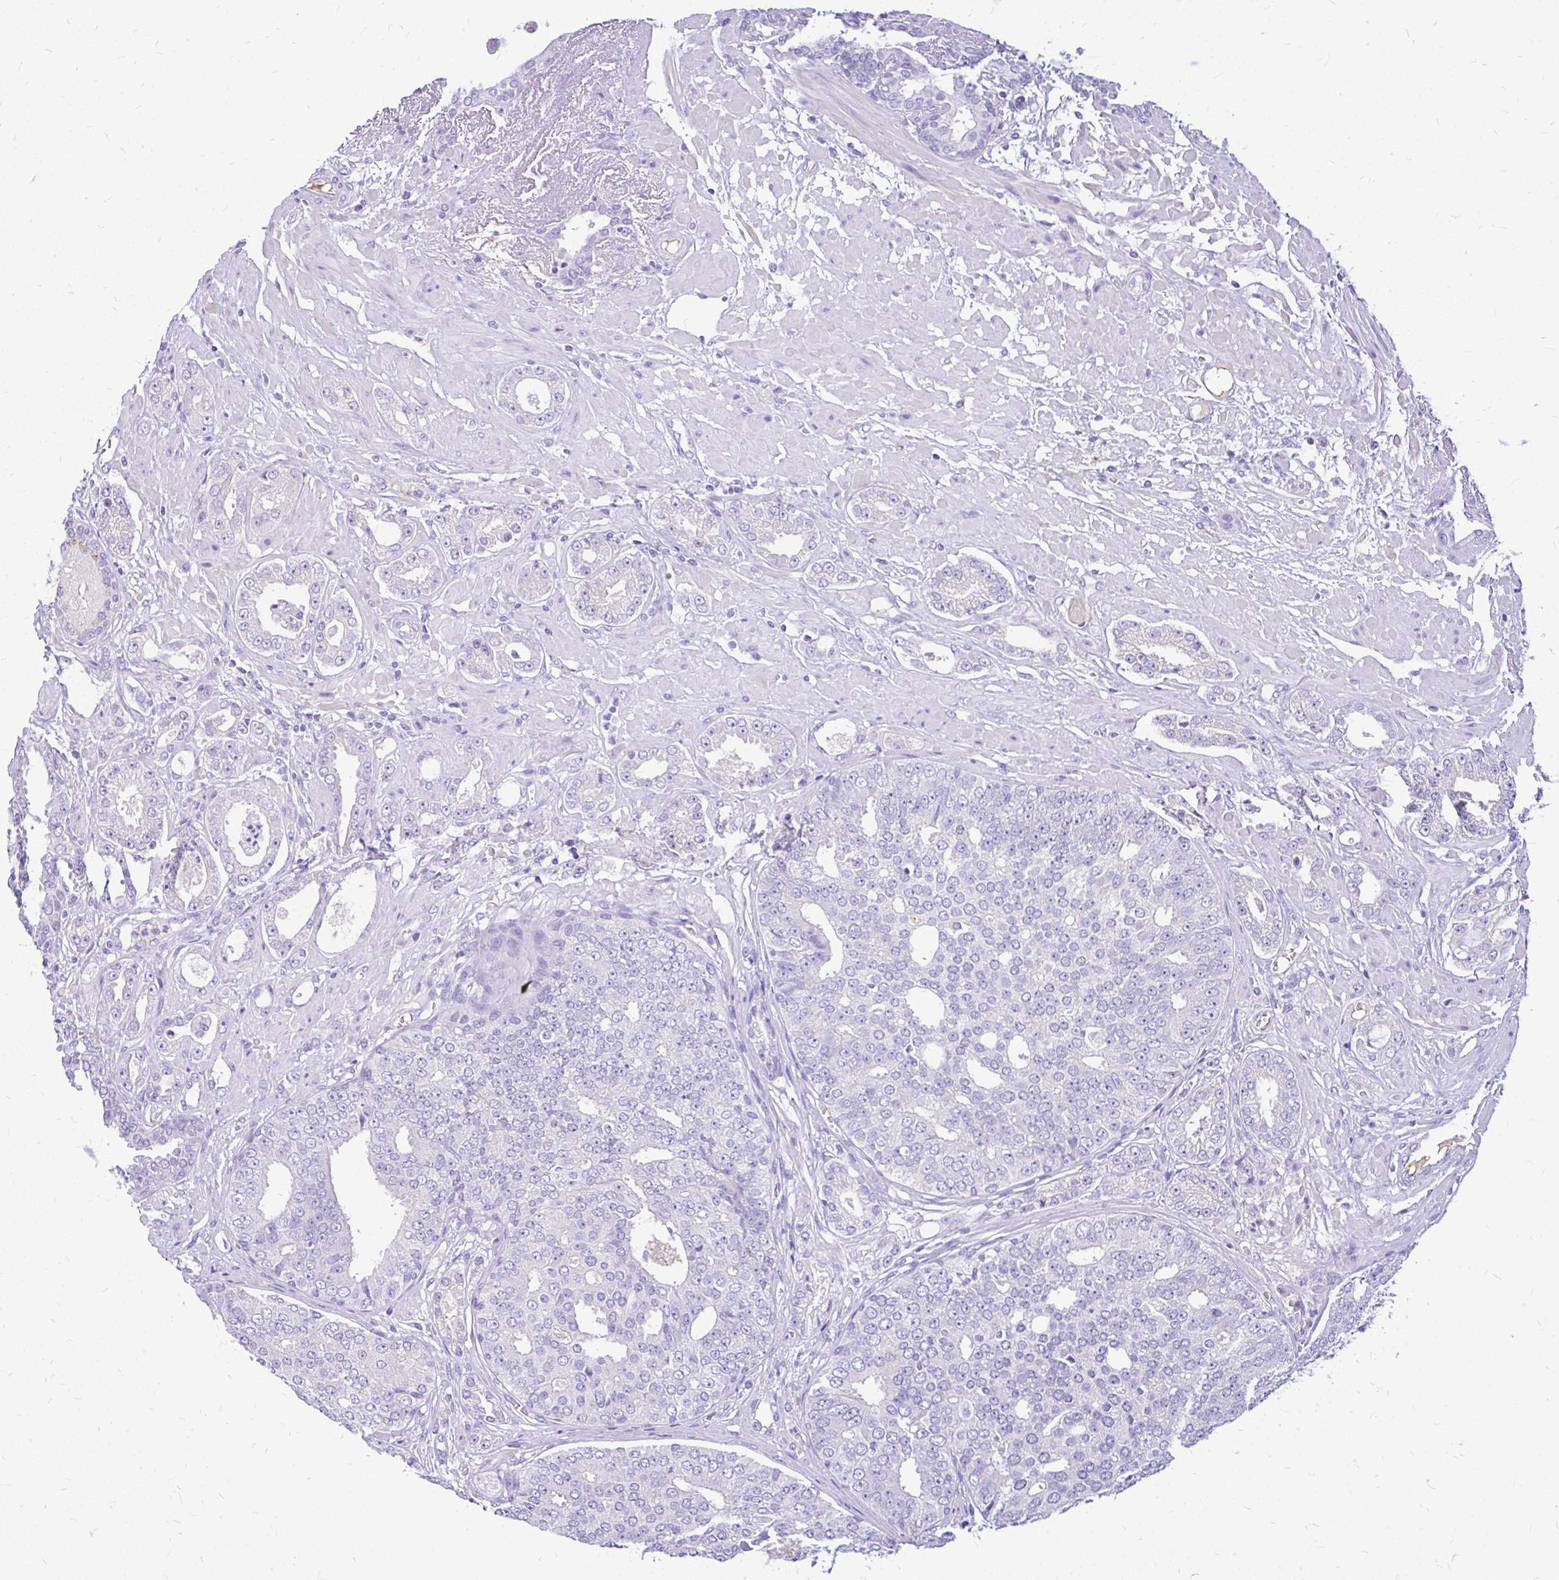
{"staining": {"intensity": "negative", "quantity": "none", "location": "none"}, "tissue": "prostate cancer", "cell_type": "Tumor cells", "image_type": "cancer", "snomed": [{"axis": "morphology", "description": "Adenocarcinoma, High grade"}, {"axis": "topography", "description": "Prostate"}], "caption": "An immunohistochemistry micrograph of adenocarcinoma (high-grade) (prostate) is shown. There is no staining in tumor cells of adenocarcinoma (high-grade) (prostate).", "gene": "MAP1LC3A", "patient": {"sex": "male", "age": 71}}